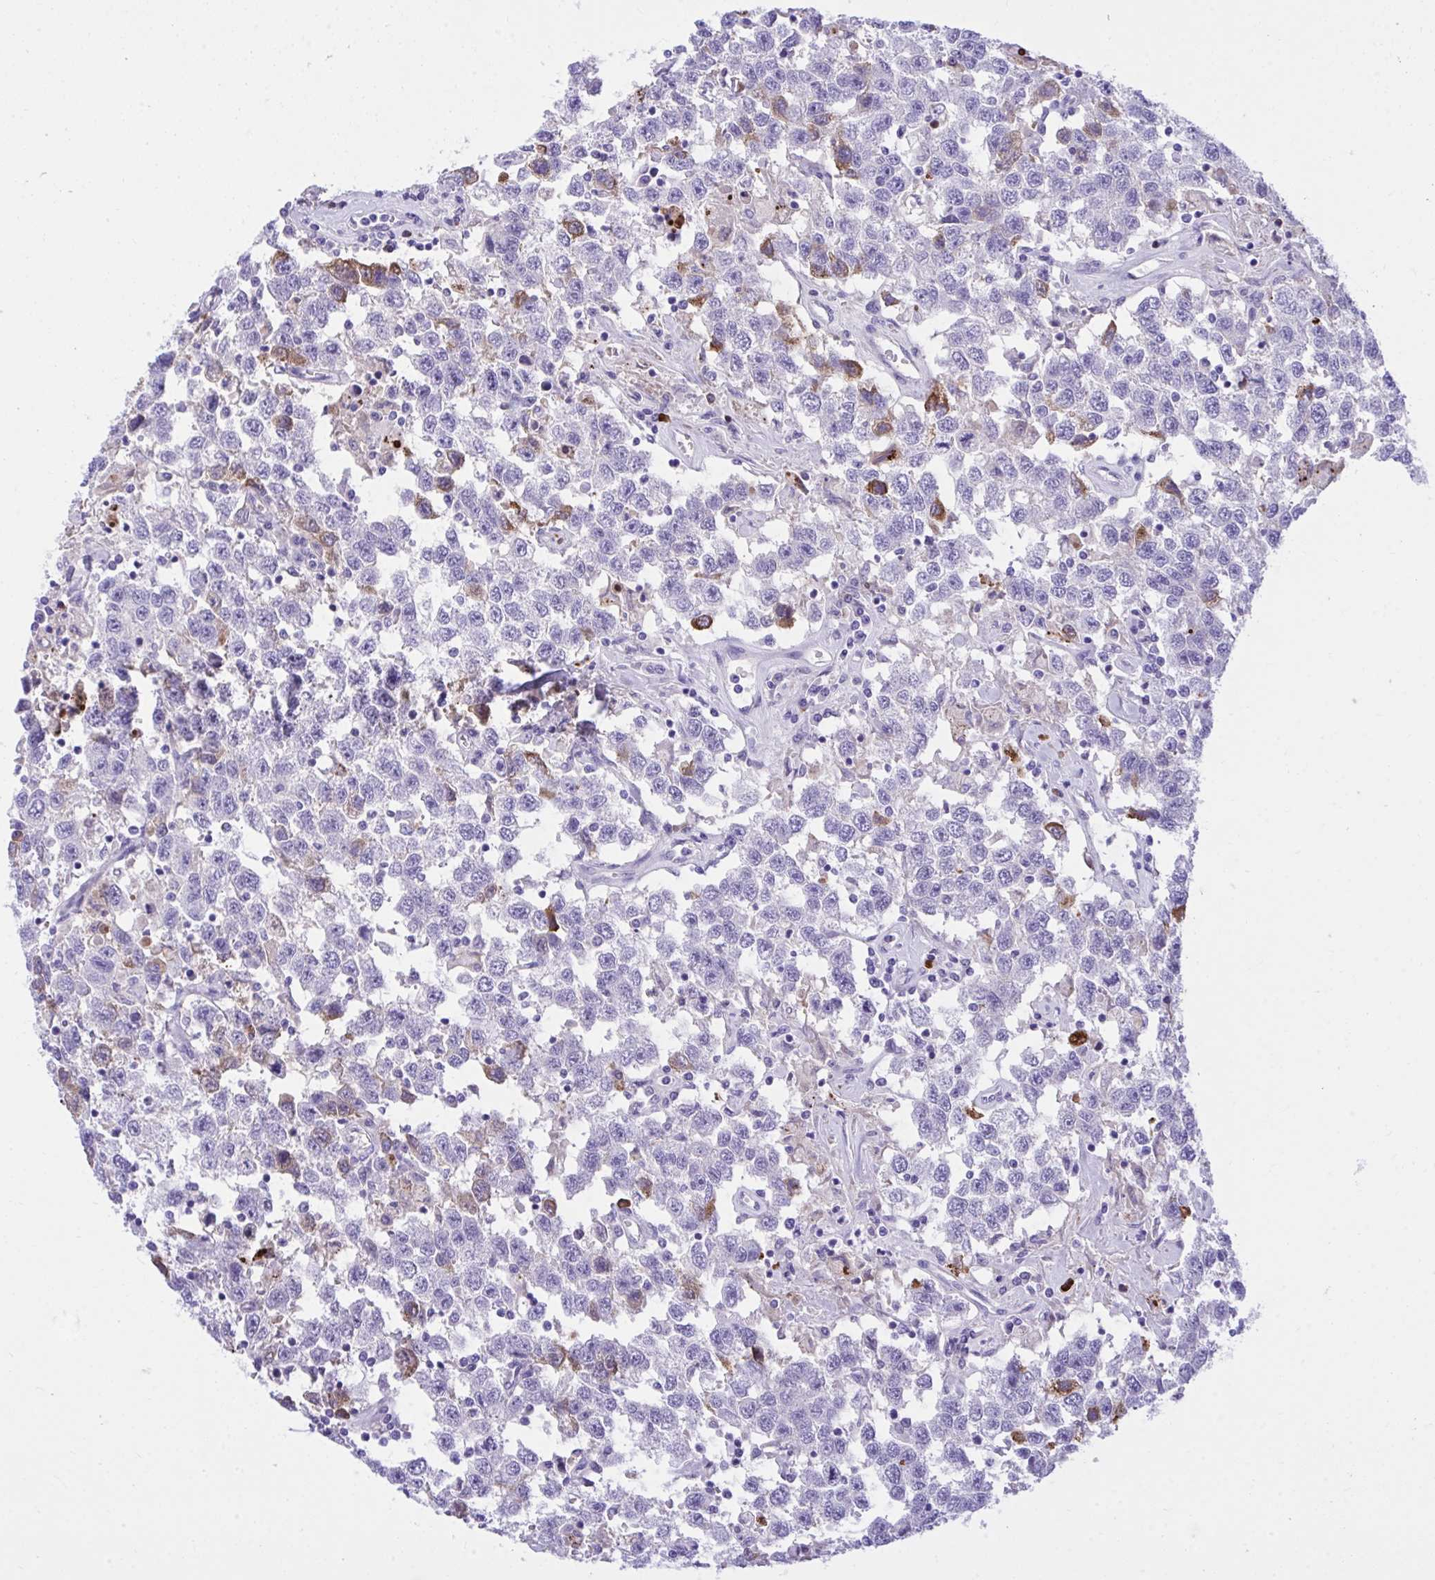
{"staining": {"intensity": "negative", "quantity": "none", "location": "none"}, "tissue": "testis cancer", "cell_type": "Tumor cells", "image_type": "cancer", "snomed": [{"axis": "morphology", "description": "Seminoma, NOS"}, {"axis": "topography", "description": "Testis"}], "caption": "Protein analysis of testis cancer demonstrates no significant positivity in tumor cells.", "gene": "HRG", "patient": {"sex": "male", "age": 41}}